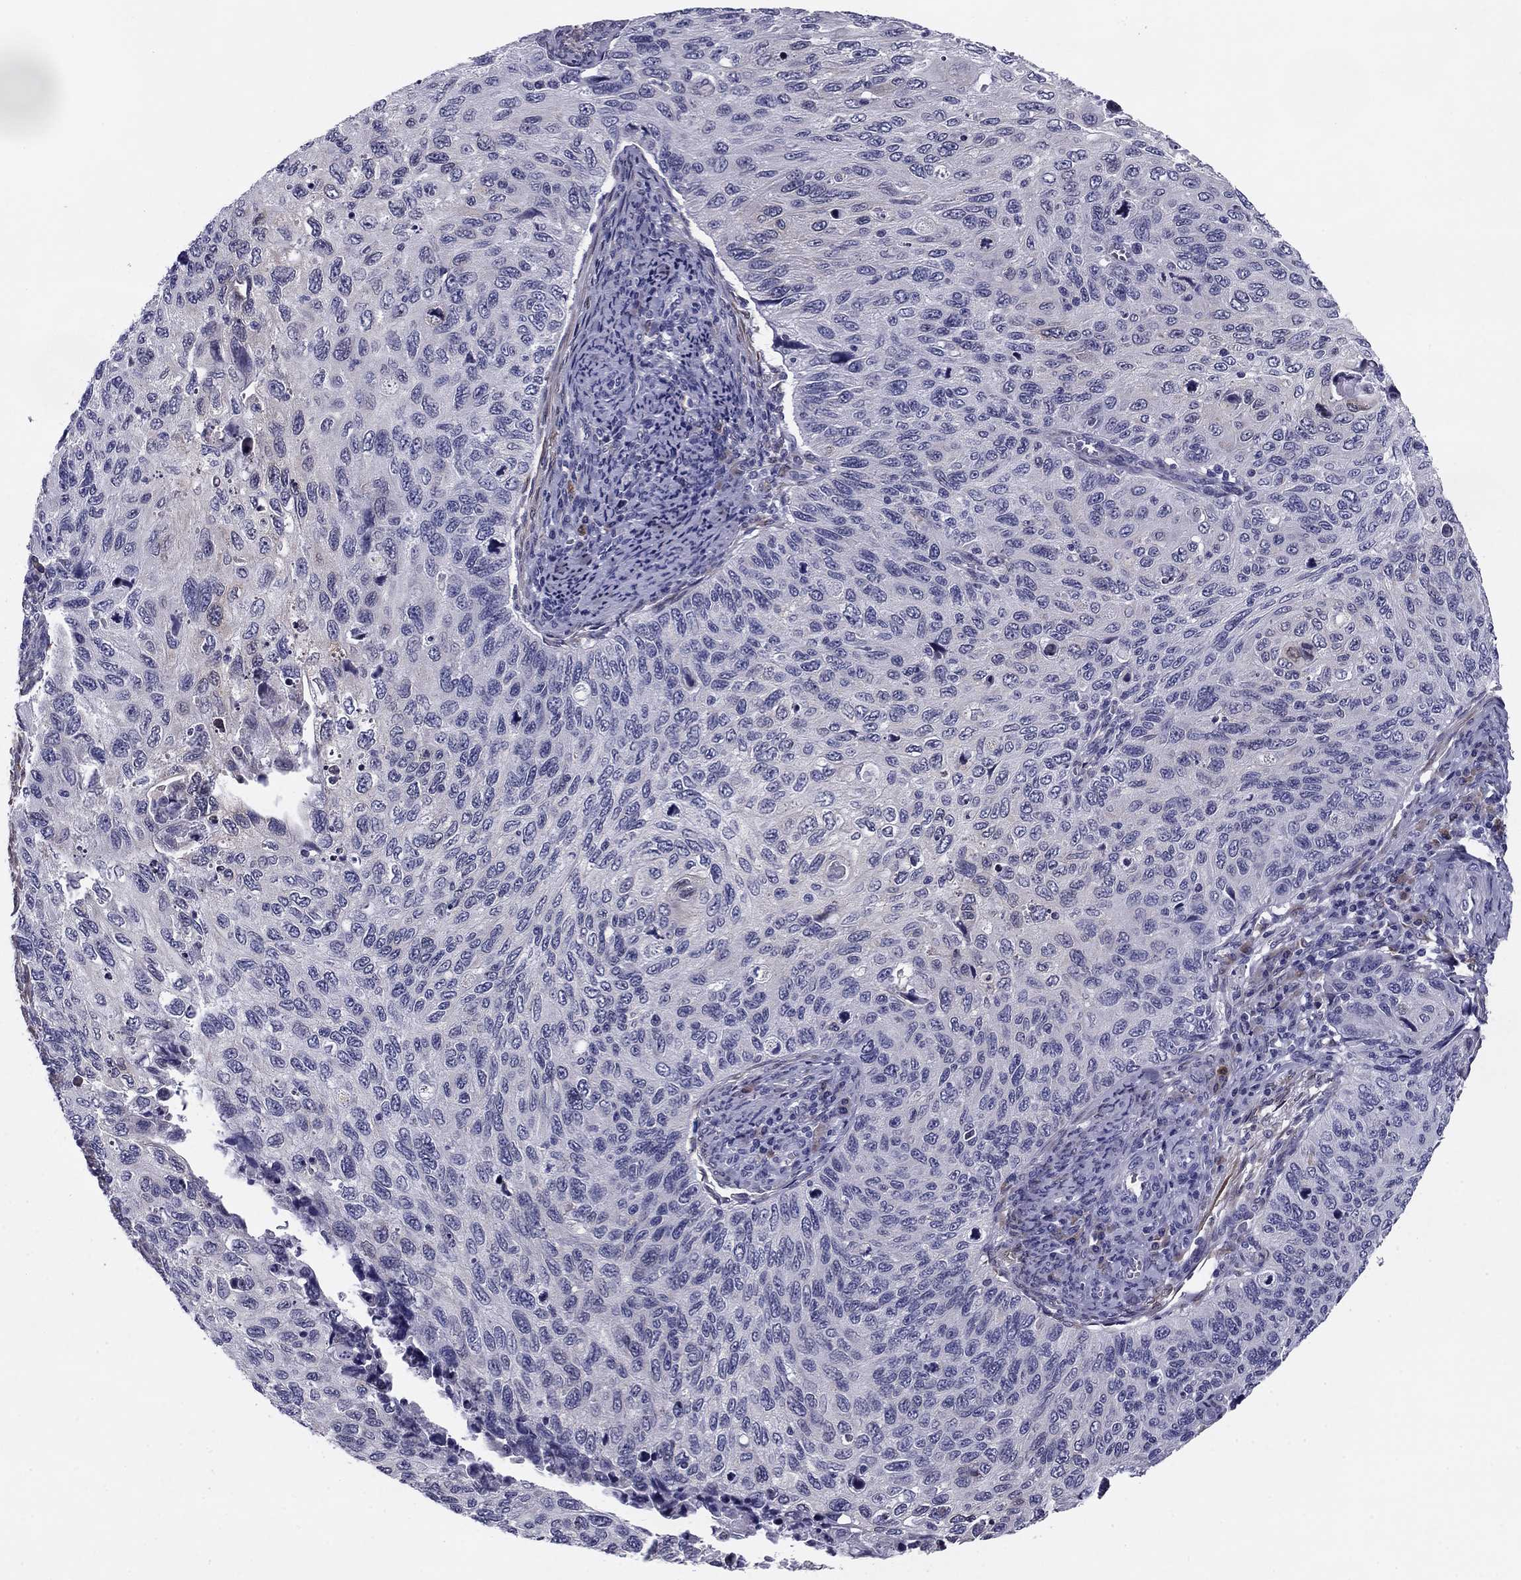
{"staining": {"intensity": "negative", "quantity": "none", "location": "none"}, "tissue": "cervical cancer", "cell_type": "Tumor cells", "image_type": "cancer", "snomed": [{"axis": "morphology", "description": "Squamous cell carcinoma, NOS"}, {"axis": "topography", "description": "Cervix"}], "caption": "Tumor cells show no significant protein positivity in cervical squamous cell carcinoma. The staining was performed using DAB (3,3'-diaminobenzidine) to visualize the protein expression in brown, while the nuclei were stained in blue with hematoxylin (Magnification: 20x).", "gene": "TMED3", "patient": {"sex": "female", "age": 70}}